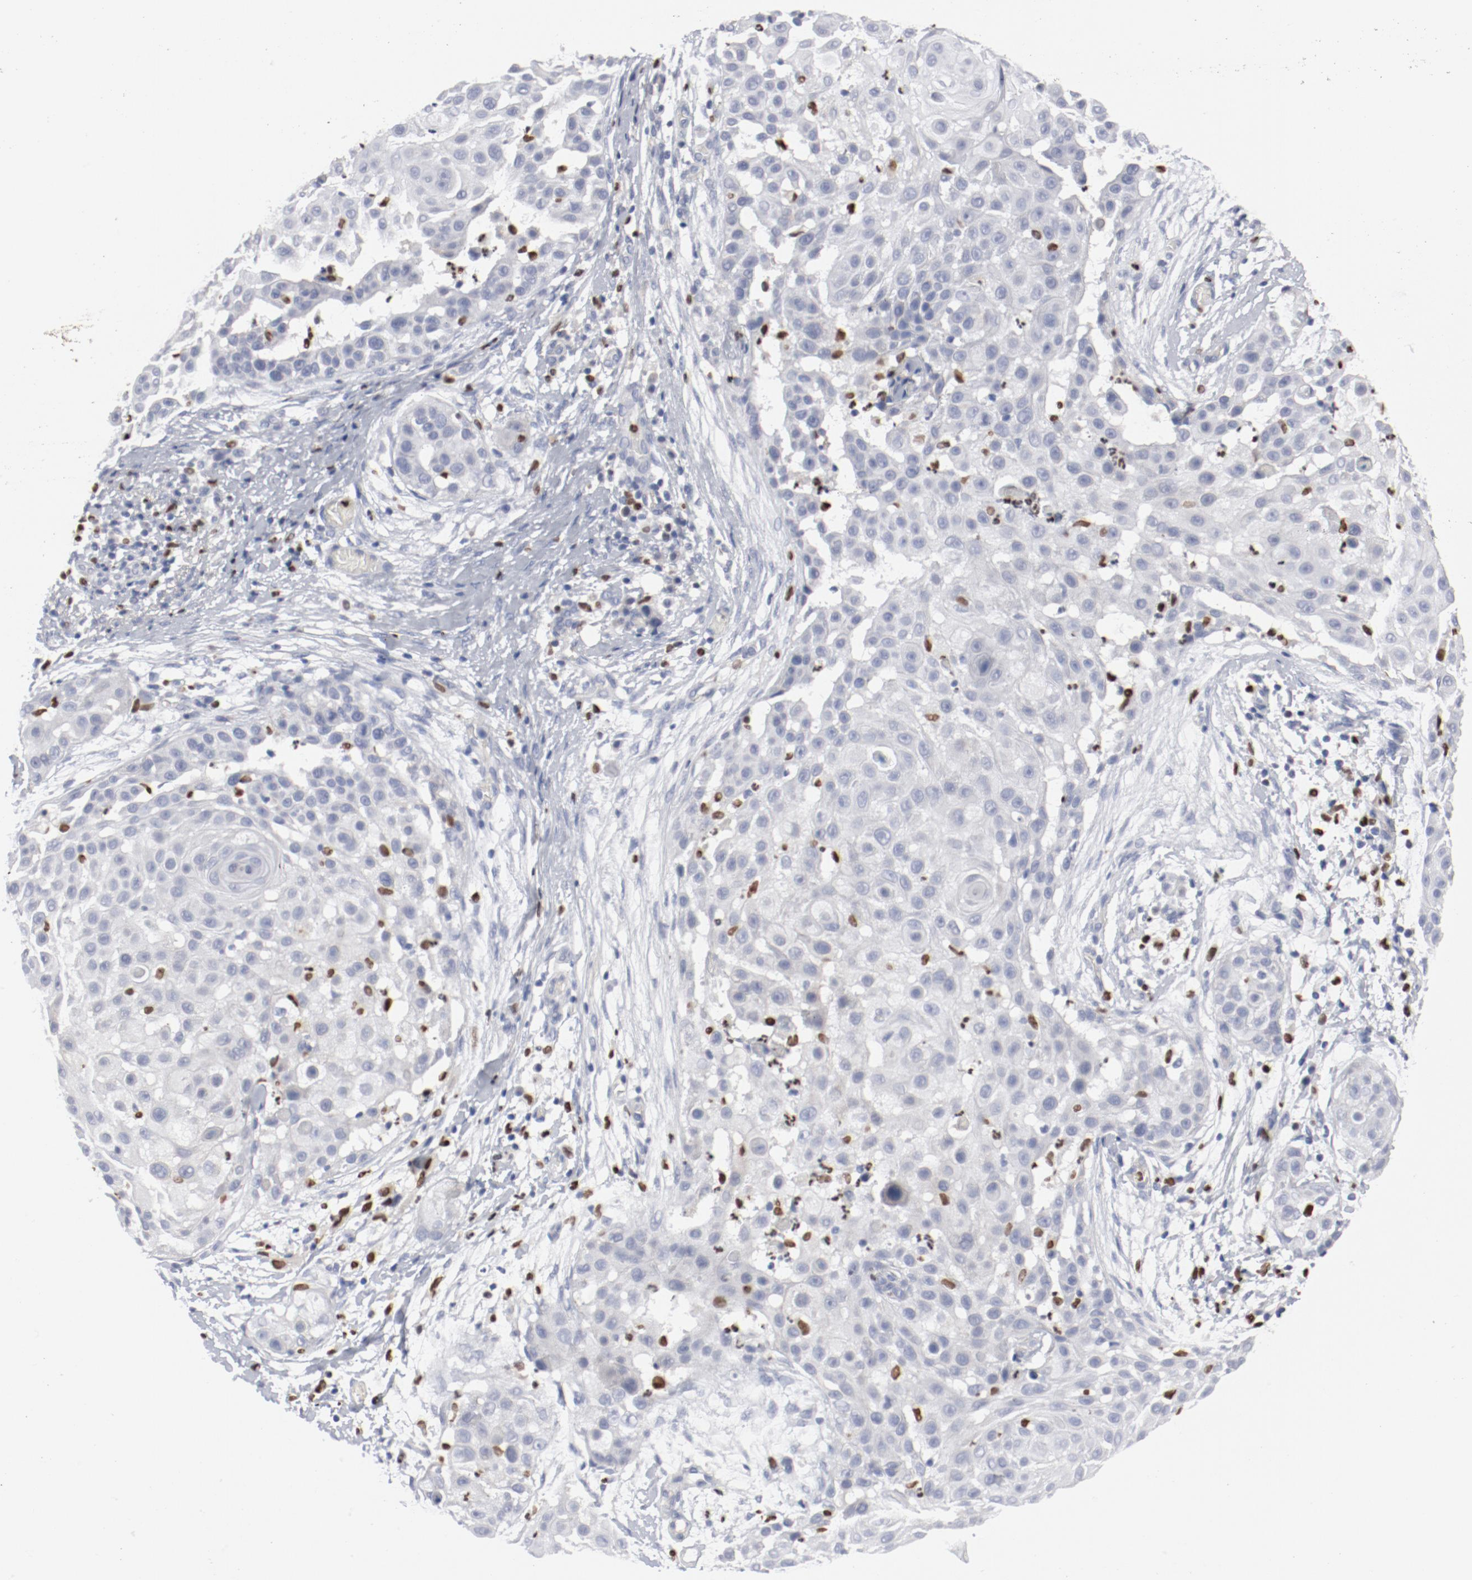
{"staining": {"intensity": "negative", "quantity": "none", "location": "none"}, "tissue": "skin cancer", "cell_type": "Tumor cells", "image_type": "cancer", "snomed": [{"axis": "morphology", "description": "Squamous cell carcinoma, NOS"}, {"axis": "topography", "description": "Skin"}], "caption": "IHC histopathology image of skin cancer (squamous cell carcinoma) stained for a protein (brown), which shows no expression in tumor cells.", "gene": "SPI1", "patient": {"sex": "female", "age": 57}}